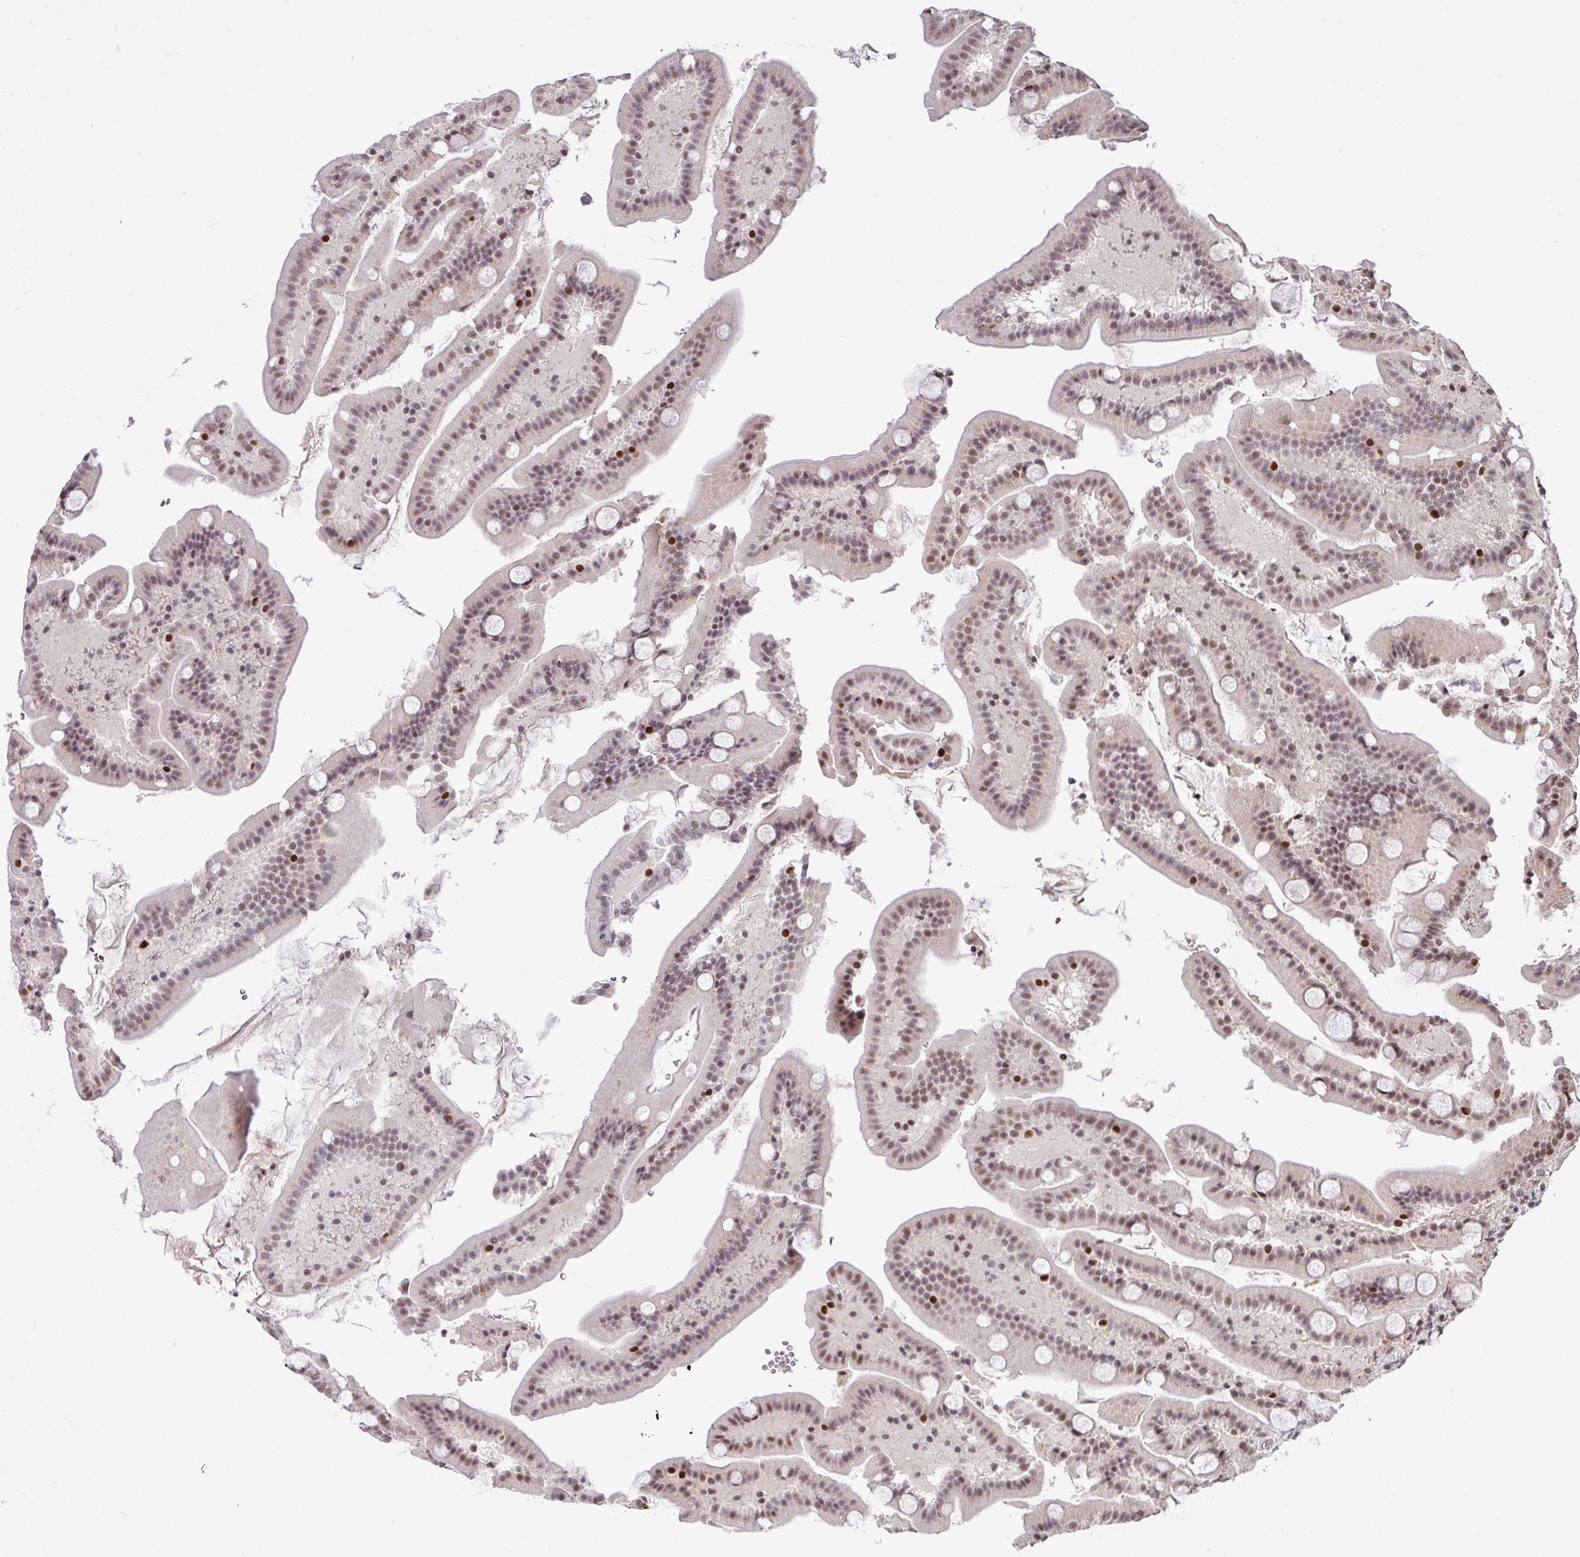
{"staining": {"intensity": "moderate", "quantity": ">75%", "location": "nuclear"}, "tissue": "duodenum", "cell_type": "Glandular cells", "image_type": "normal", "snomed": [{"axis": "morphology", "description": "Normal tissue, NOS"}, {"axis": "topography", "description": "Duodenum"}], "caption": "Glandular cells demonstrate medium levels of moderate nuclear staining in approximately >75% of cells in benign duodenum.", "gene": "TDG", "patient": {"sex": "male", "age": 55}}